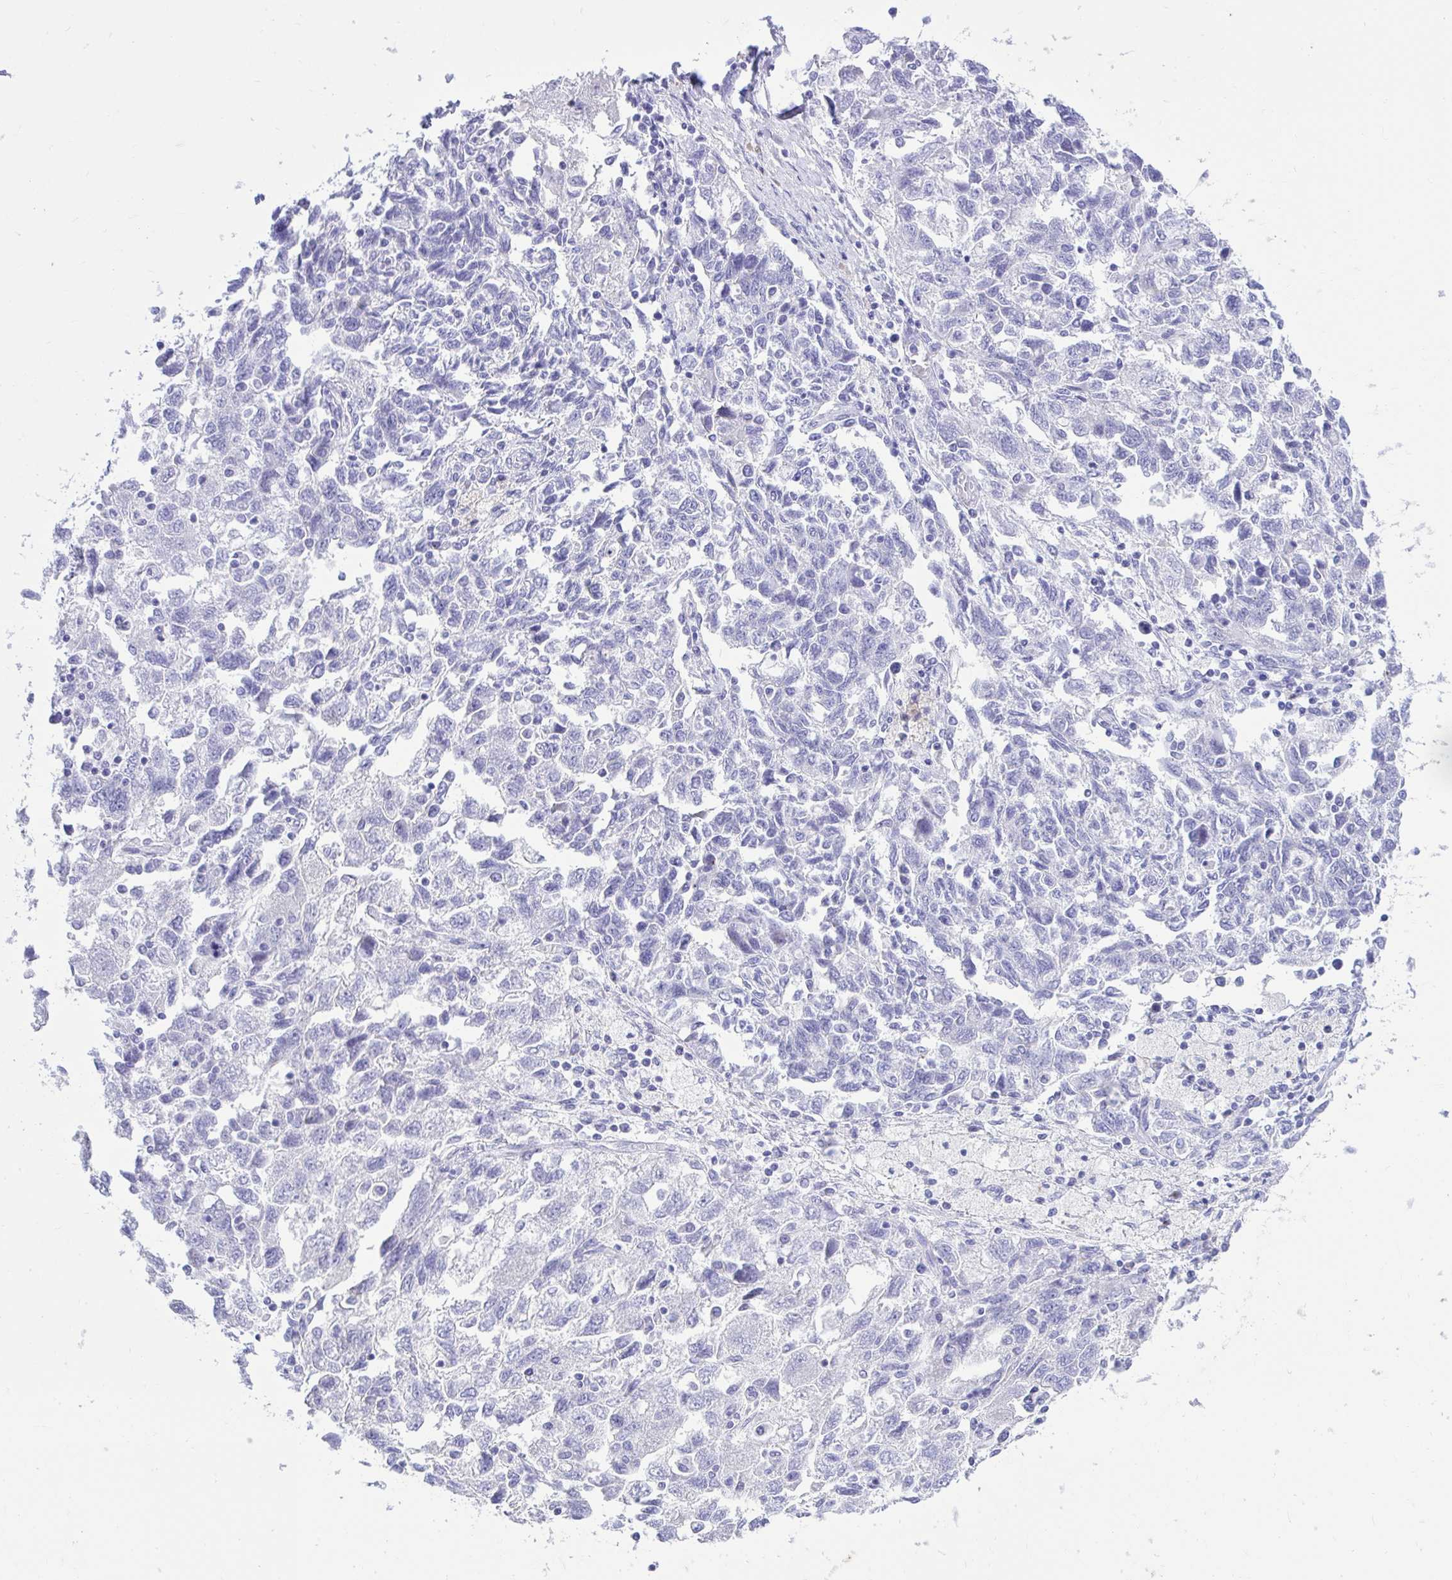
{"staining": {"intensity": "negative", "quantity": "none", "location": "none"}, "tissue": "ovarian cancer", "cell_type": "Tumor cells", "image_type": "cancer", "snomed": [{"axis": "morphology", "description": "Carcinoma, NOS"}, {"axis": "morphology", "description": "Cystadenocarcinoma, serous, NOS"}, {"axis": "topography", "description": "Ovary"}], "caption": "Immunohistochemistry (IHC) of human serous cystadenocarcinoma (ovarian) exhibits no staining in tumor cells.", "gene": "ANKDD1B", "patient": {"sex": "female", "age": 69}}